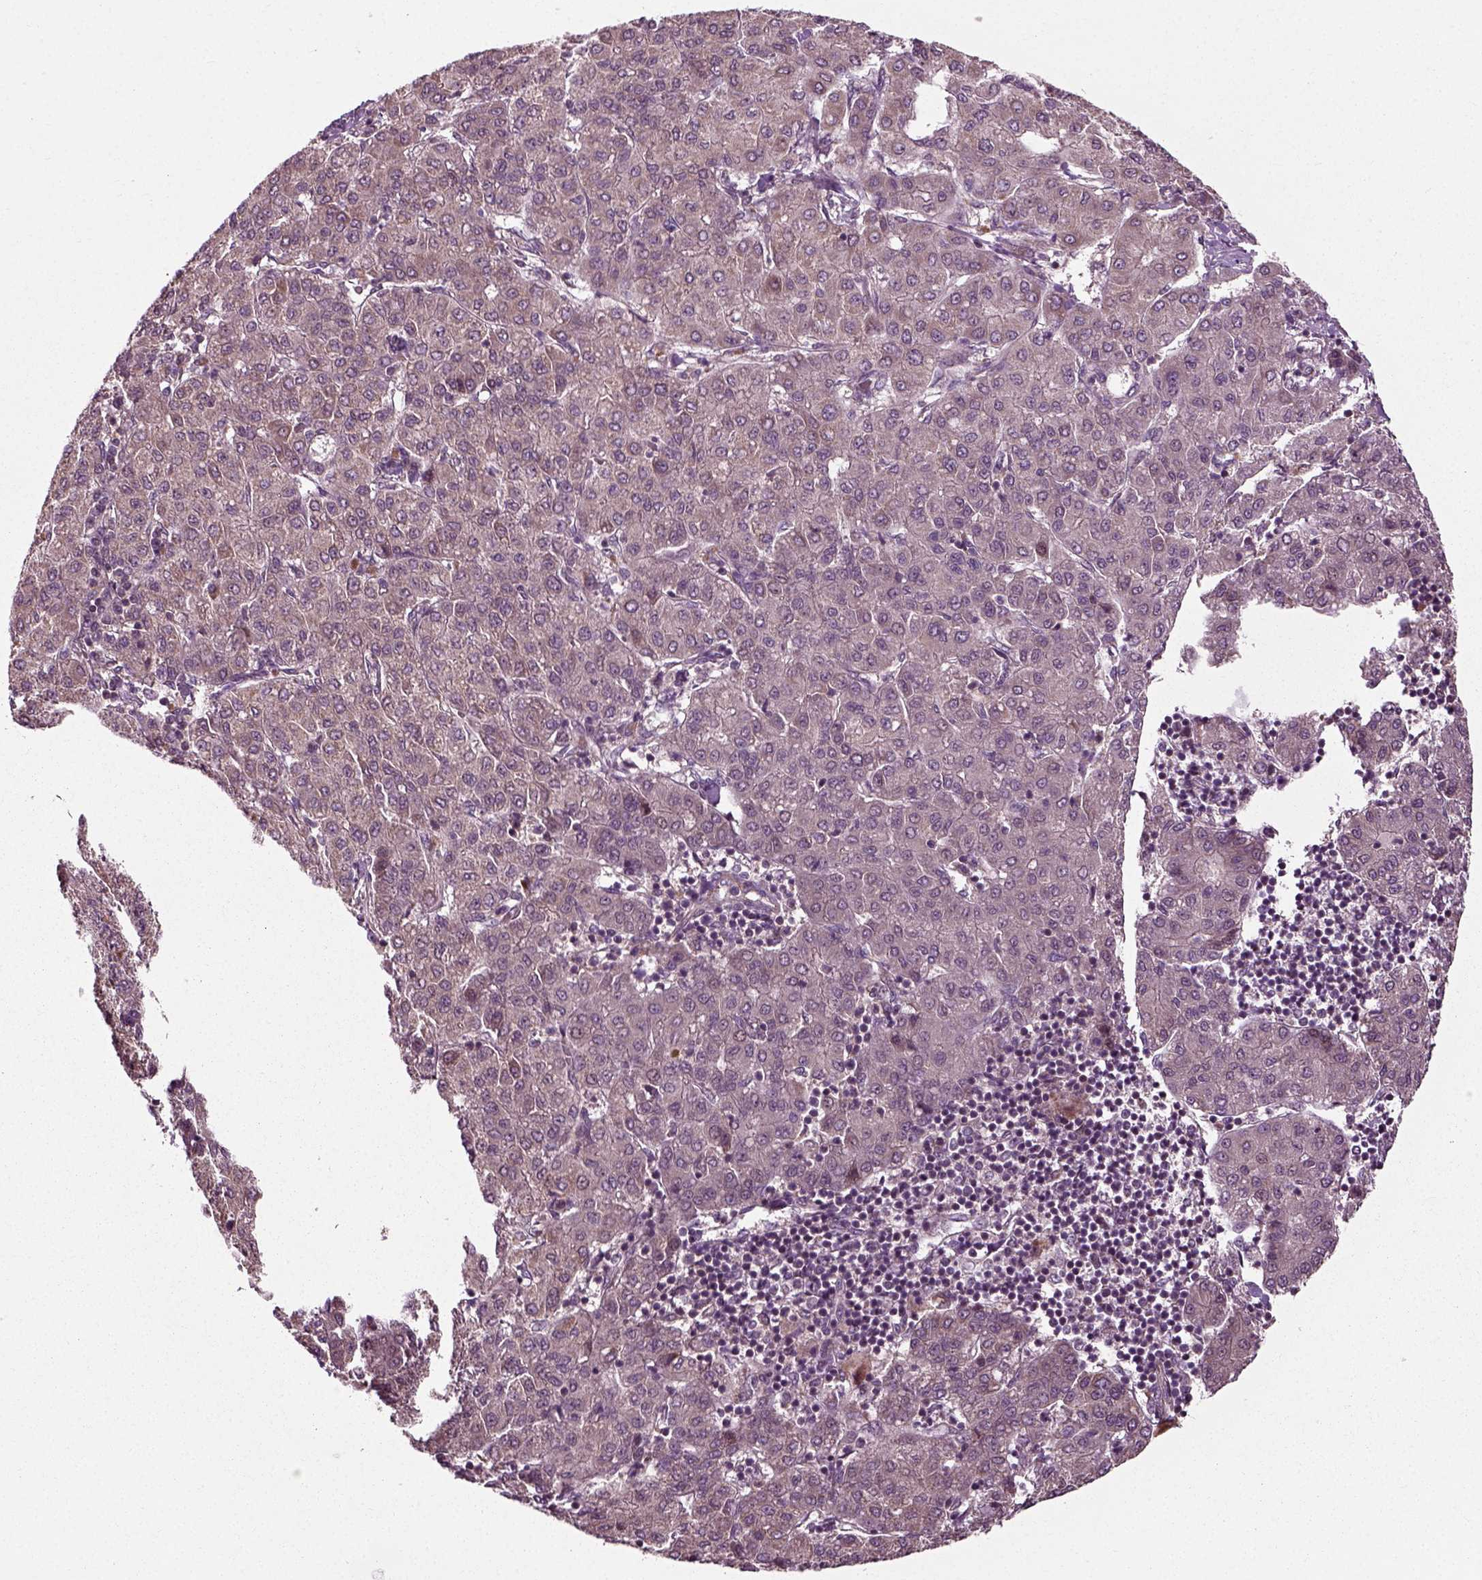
{"staining": {"intensity": "moderate", "quantity": "<25%", "location": "cytoplasmic/membranous"}, "tissue": "liver cancer", "cell_type": "Tumor cells", "image_type": "cancer", "snomed": [{"axis": "morphology", "description": "Carcinoma, Hepatocellular, NOS"}, {"axis": "topography", "description": "Liver"}], "caption": "Immunohistochemistry (IHC) micrograph of liver hepatocellular carcinoma stained for a protein (brown), which demonstrates low levels of moderate cytoplasmic/membranous positivity in about <25% of tumor cells.", "gene": "PLCD3", "patient": {"sex": "male", "age": 65}}